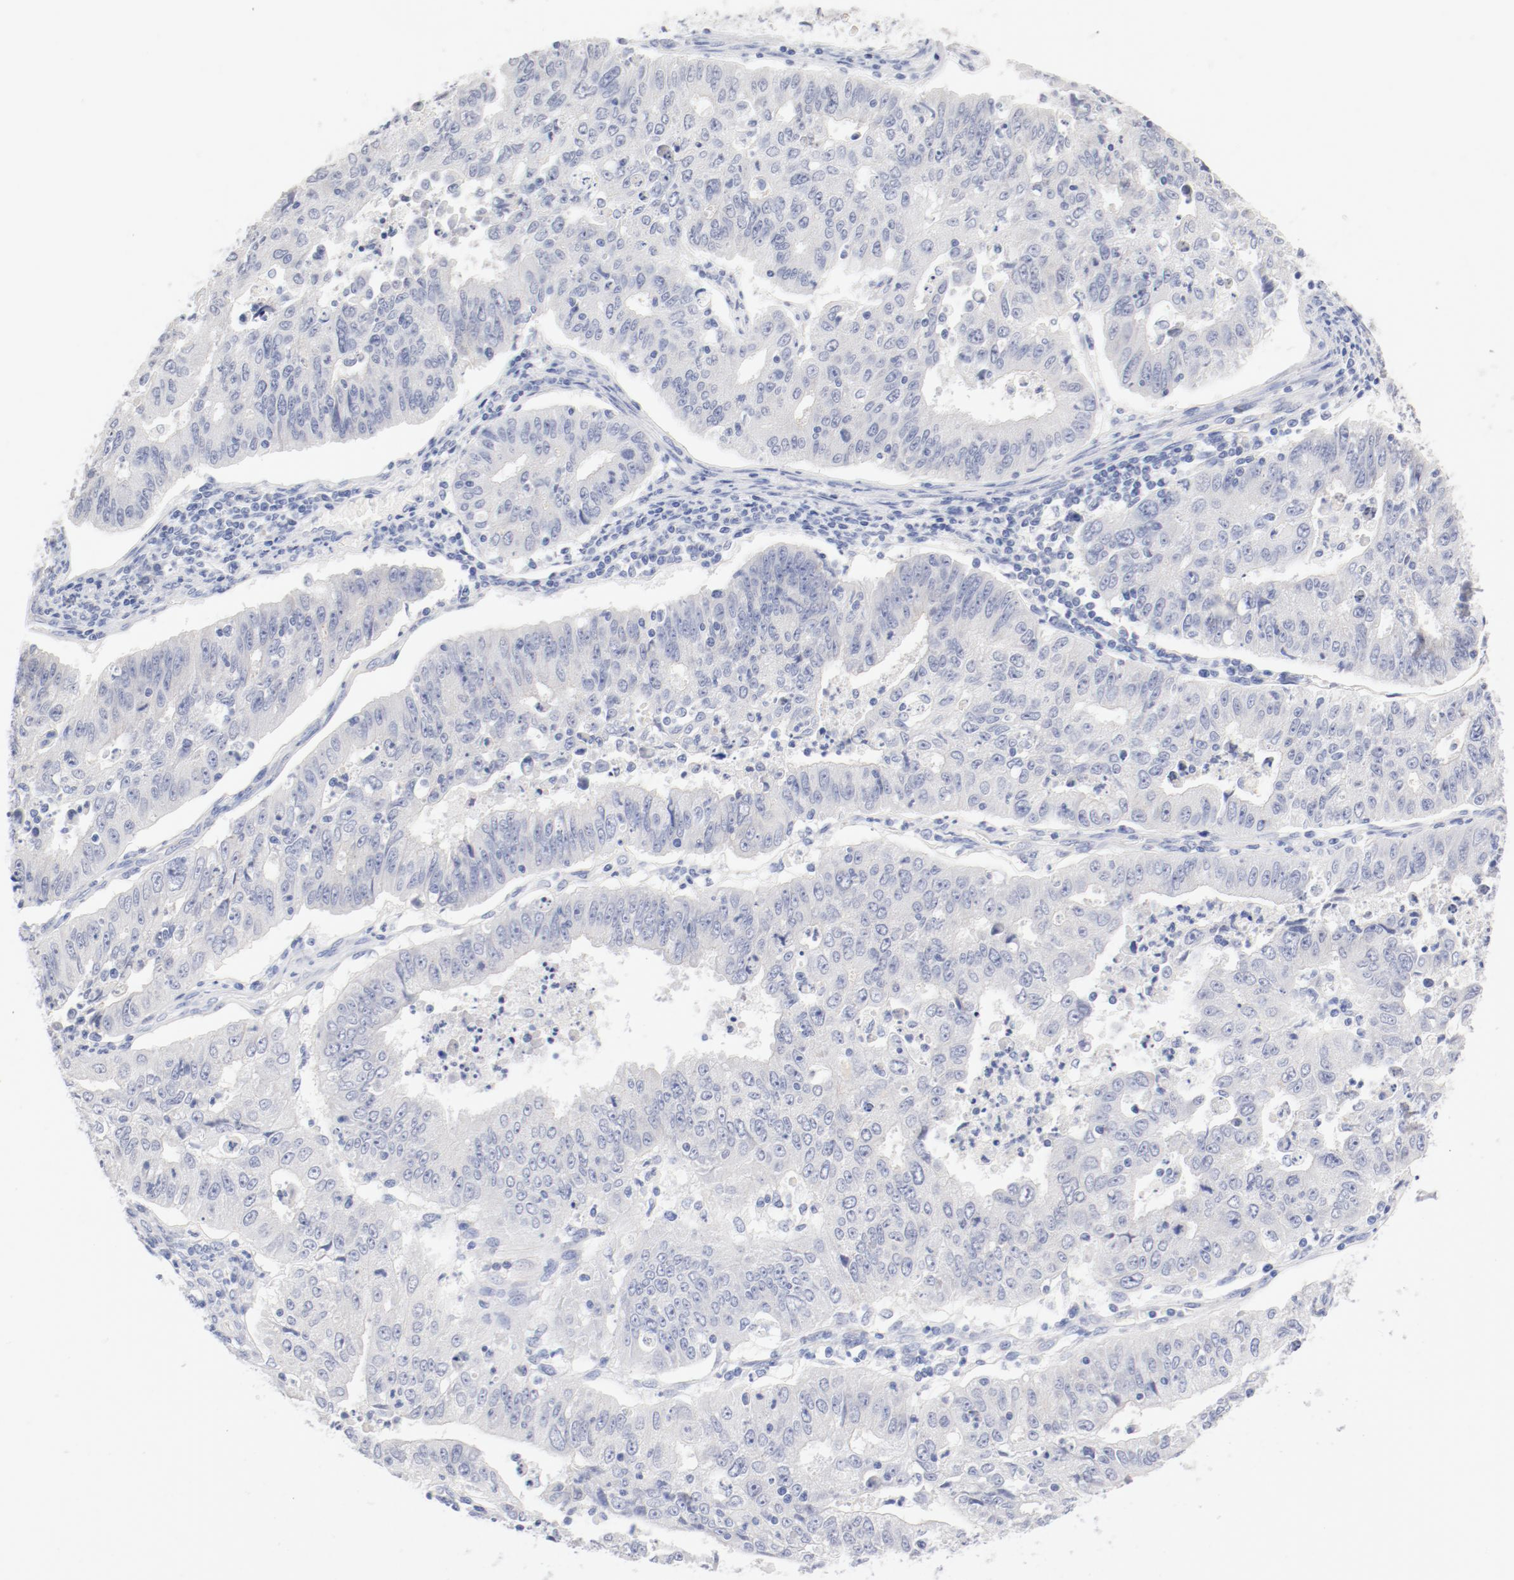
{"staining": {"intensity": "negative", "quantity": "none", "location": "none"}, "tissue": "endometrial cancer", "cell_type": "Tumor cells", "image_type": "cancer", "snomed": [{"axis": "morphology", "description": "Adenocarcinoma, NOS"}, {"axis": "topography", "description": "Endometrium"}], "caption": "Immunohistochemical staining of endometrial cancer (adenocarcinoma) reveals no significant positivity in tumor cells.", "gene": "HOMER1", "patient": {"sex": "female", "age": 42}}